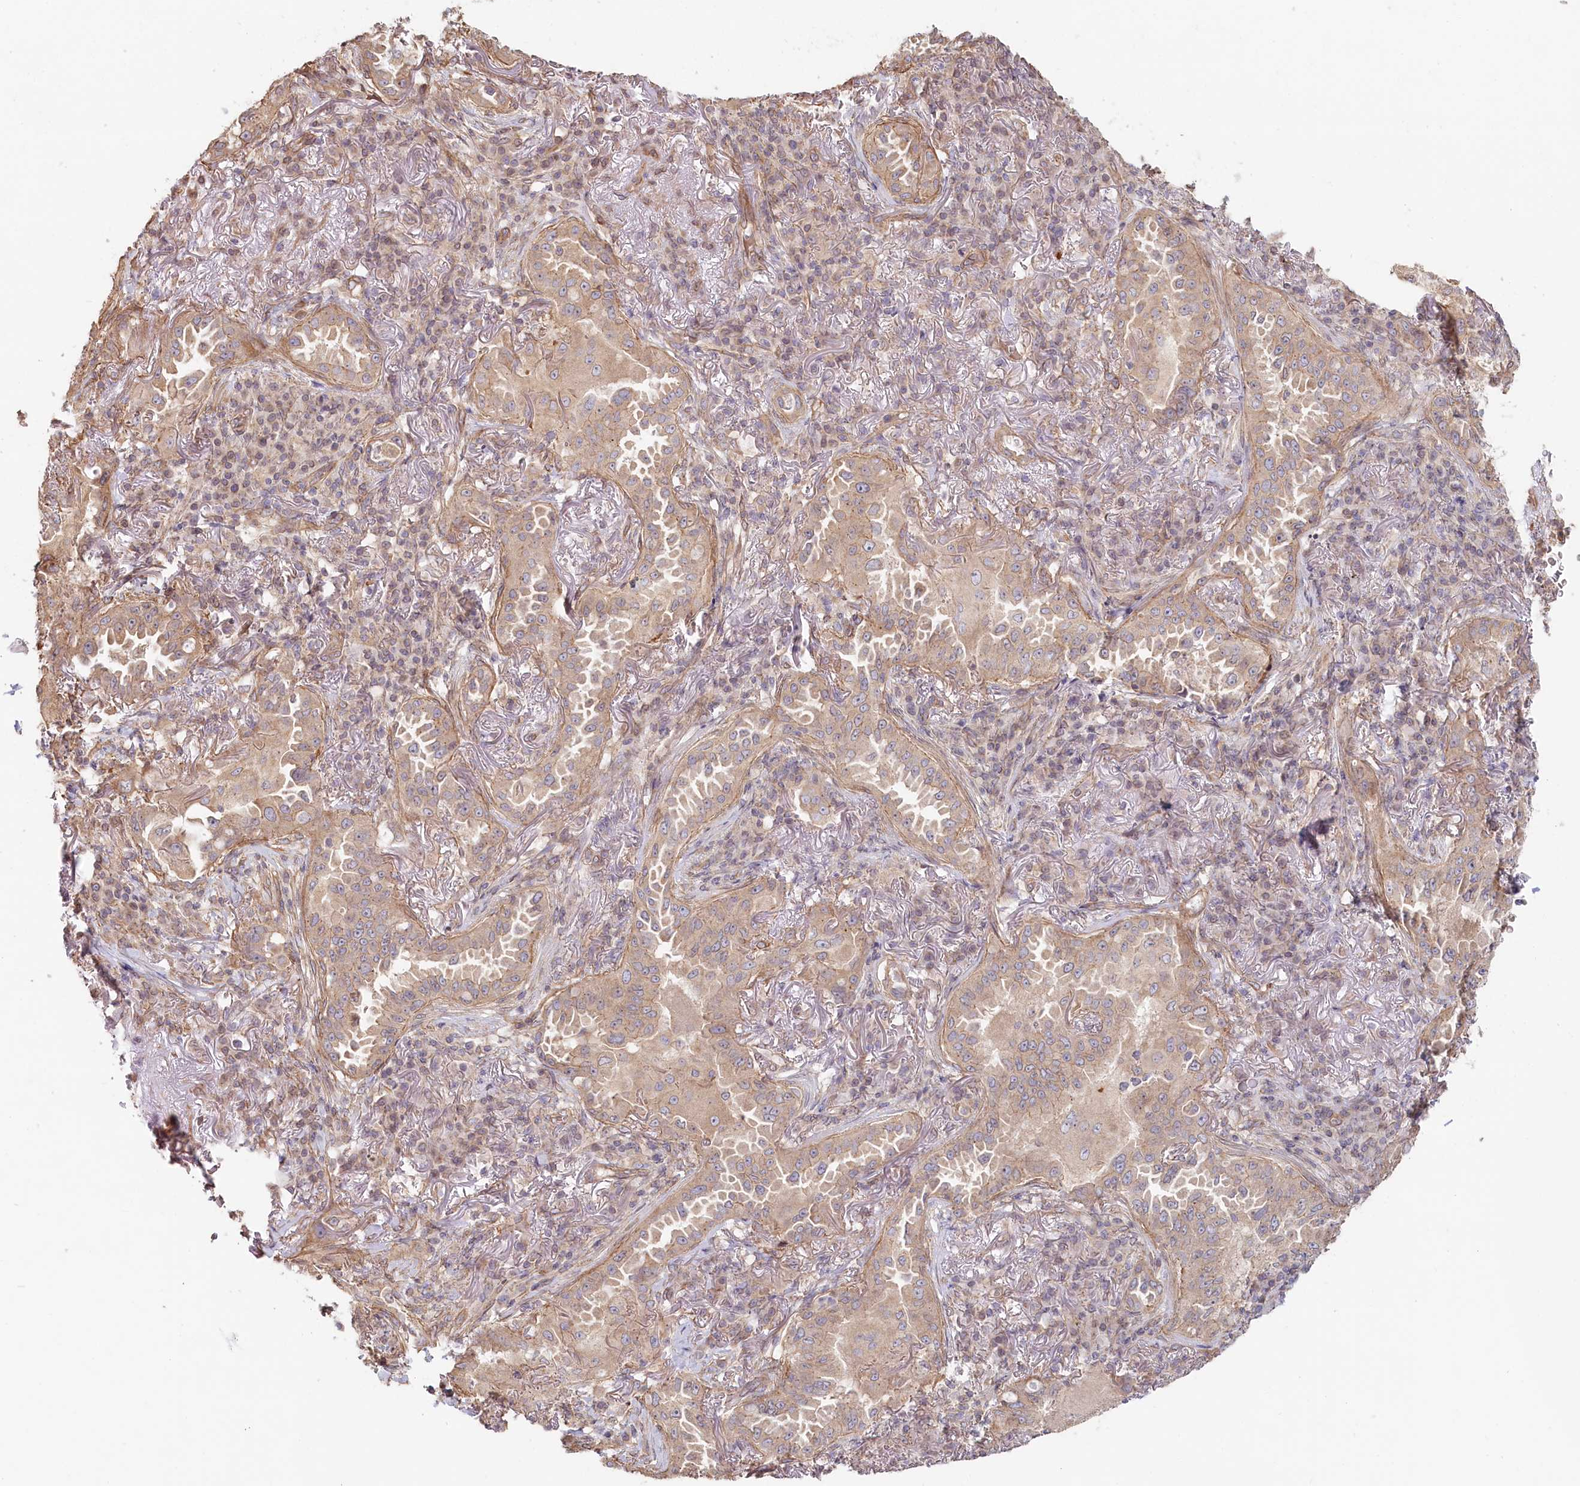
{"staining": {"intensity": "weak", "quantity": "25%-75%", "location": "cytoplasmic/membranous"}, "tissue": "lung cancer", "cell_type": "Tumor cells", "image_type": "cancer", "snomed": [{"axis": "morphology", "description": "Adenocarcinoma, NOS"}, {"axis": "topography", "description": "Lung"}], "caption": "High-power microscopy captured an immunohistochemistry histopathology image of lung cancer (adenocarcinoma), revealing weak cytoplasmic/membranous expression in approximately 25%-75% of tumor cells.", "gene": "TCHP", "patient": {"sex": "female", "age": 69}}